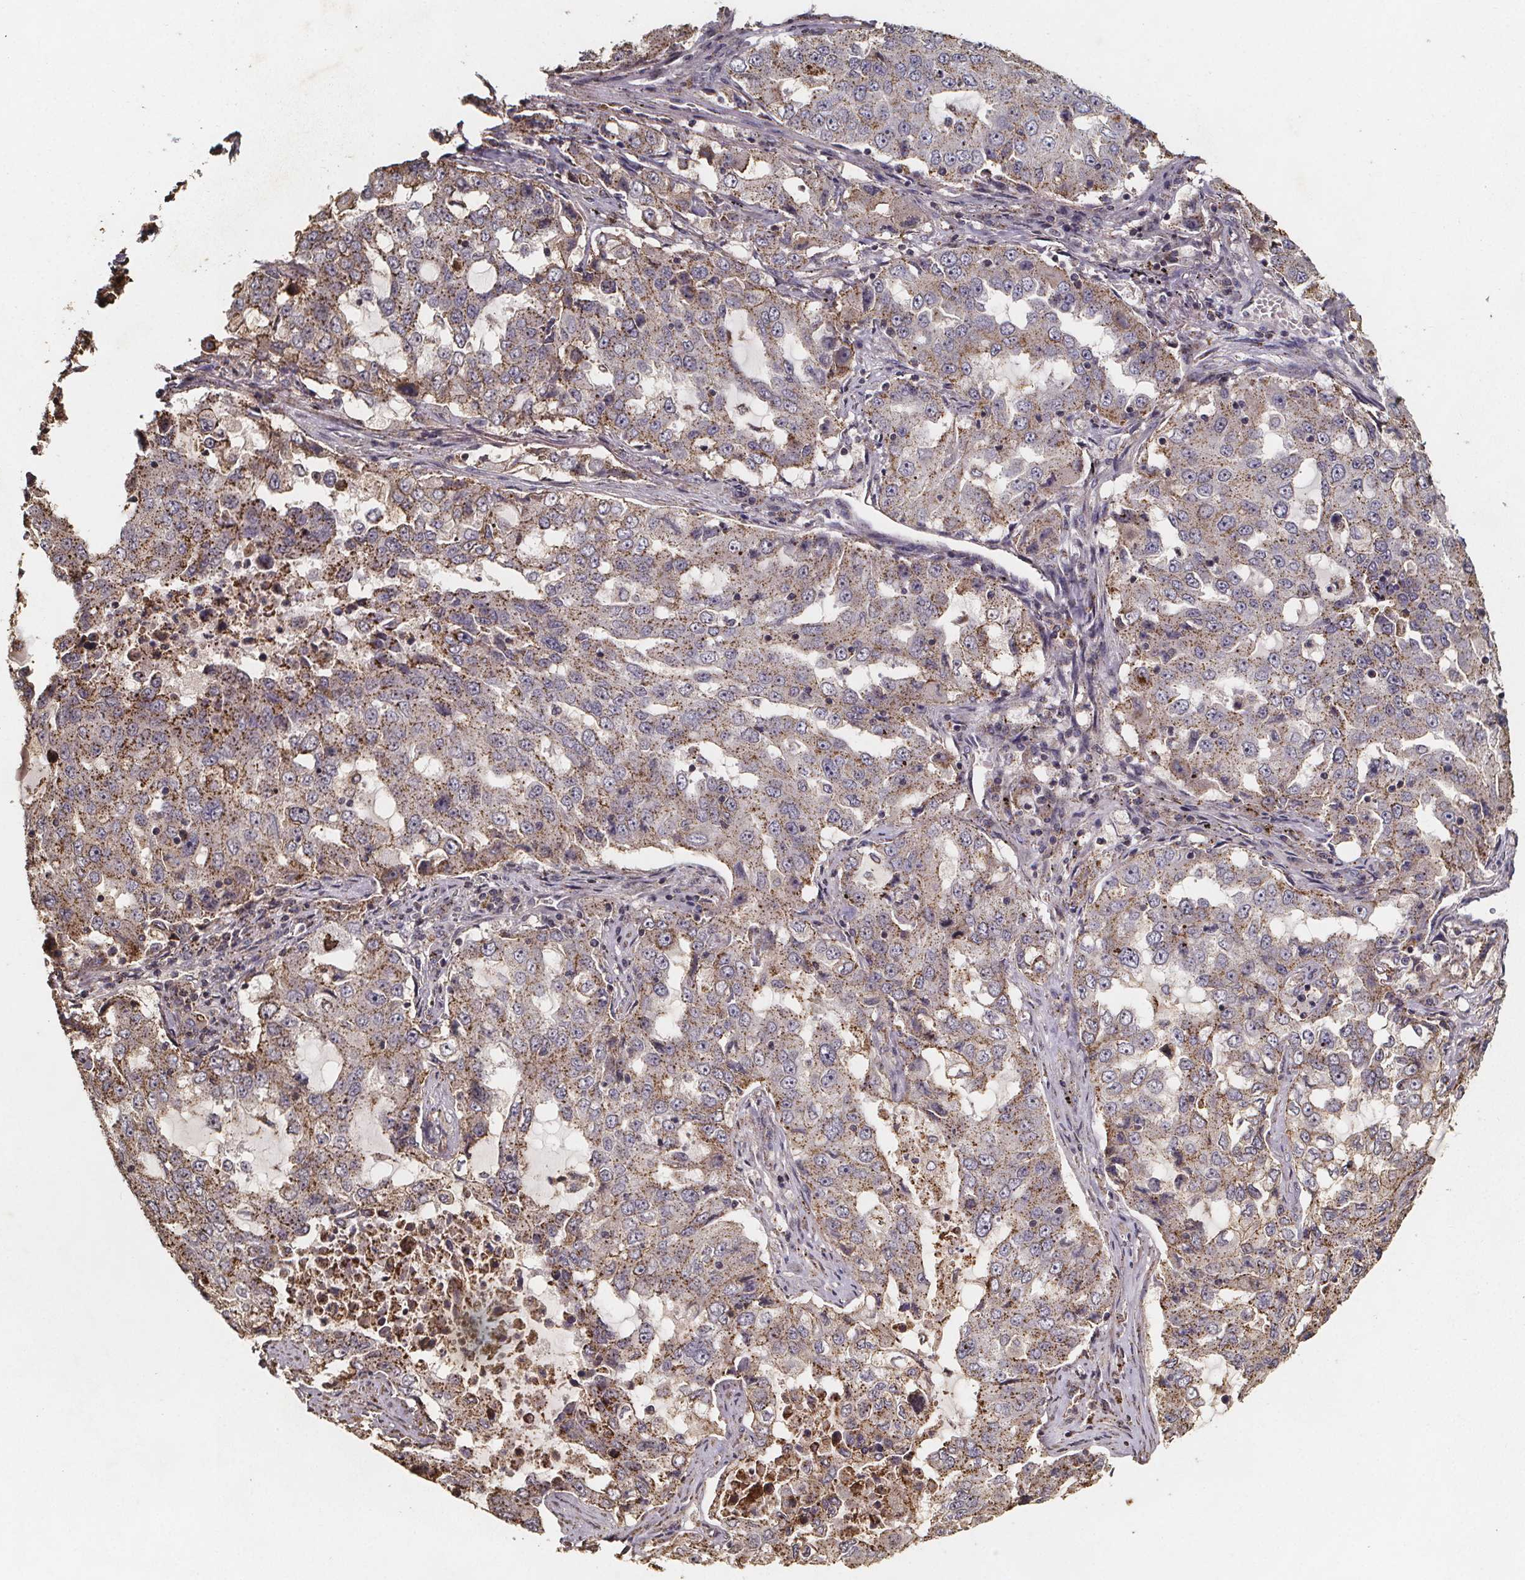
{"staining": {"intensity": "moderate", "quantity": "25%-75%", "location": "cytoplasmic/membranous"}, "tissue": "lung cancer", "cell_type": "Tumor cells", "image_type": "cancer", "snomed": [{"axis": "morphology", "description": "Adenocarcinoma, NOS"}, {"axis": "topography", "description": "Lung"}], "caption": "Lung adenocarcinoma stained for a protein (brown) exhibits moderate cytoplasmic/membranous positive expression in approximately 25%-75% of tumor cells.", "gene": "ZNF879", "patient": {"sex": "female", "age": 61}}